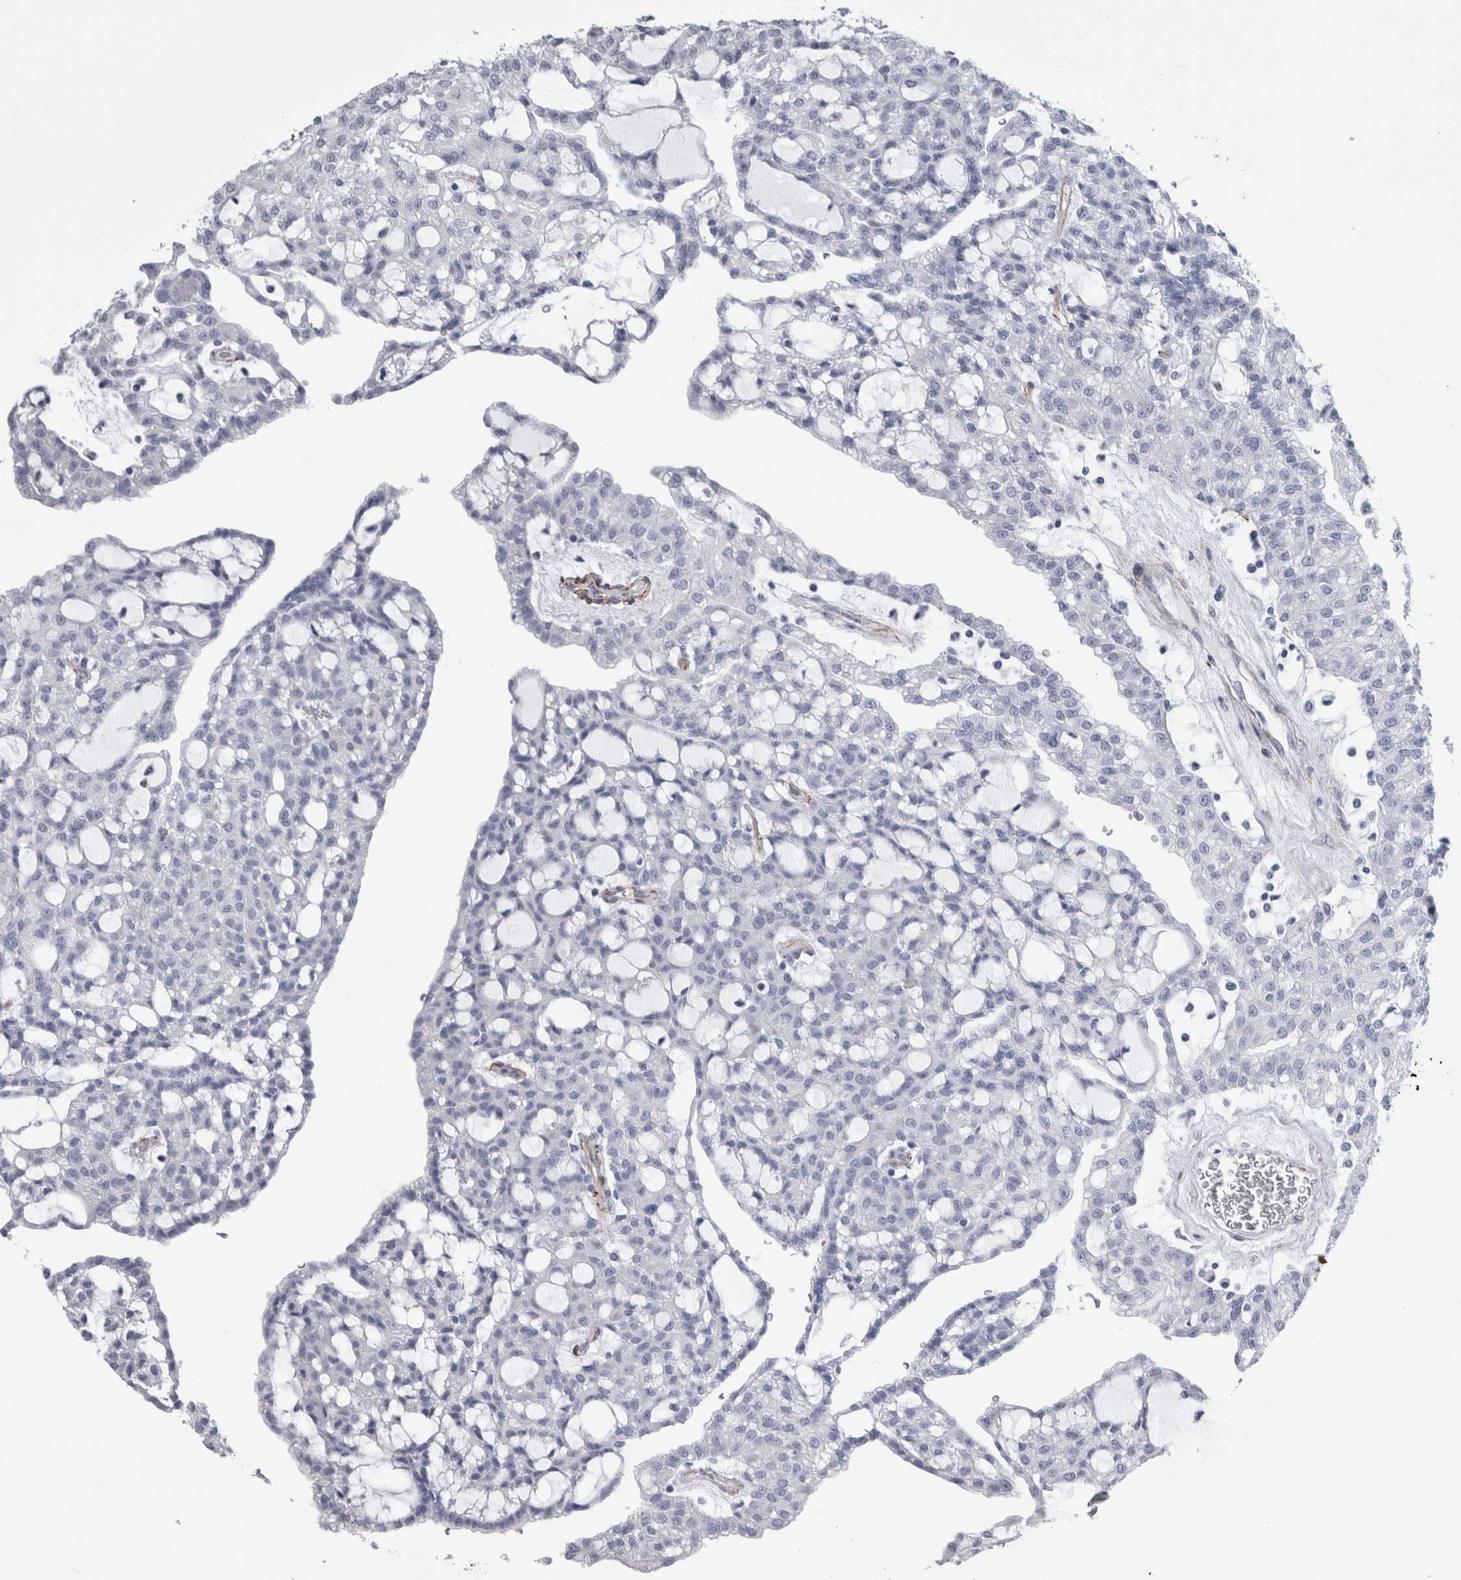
{"staining": {"intensity": "negative", "quantity": "none", "location": "none"}, "tissue": "renal cancer", "cell_type": "Tumor cells", "image_type": "cancer", "snomed": [{"axis": "morphology", "description": "Adenocarcinoma, NOS"}, {"axis": "topography", "description": "Kidney"}], "caption": "The histopathology image displays no staining of tumor cells in renal cancer.", "gene": "VWDE", "patient": {"sex": "male", "age": 63}}